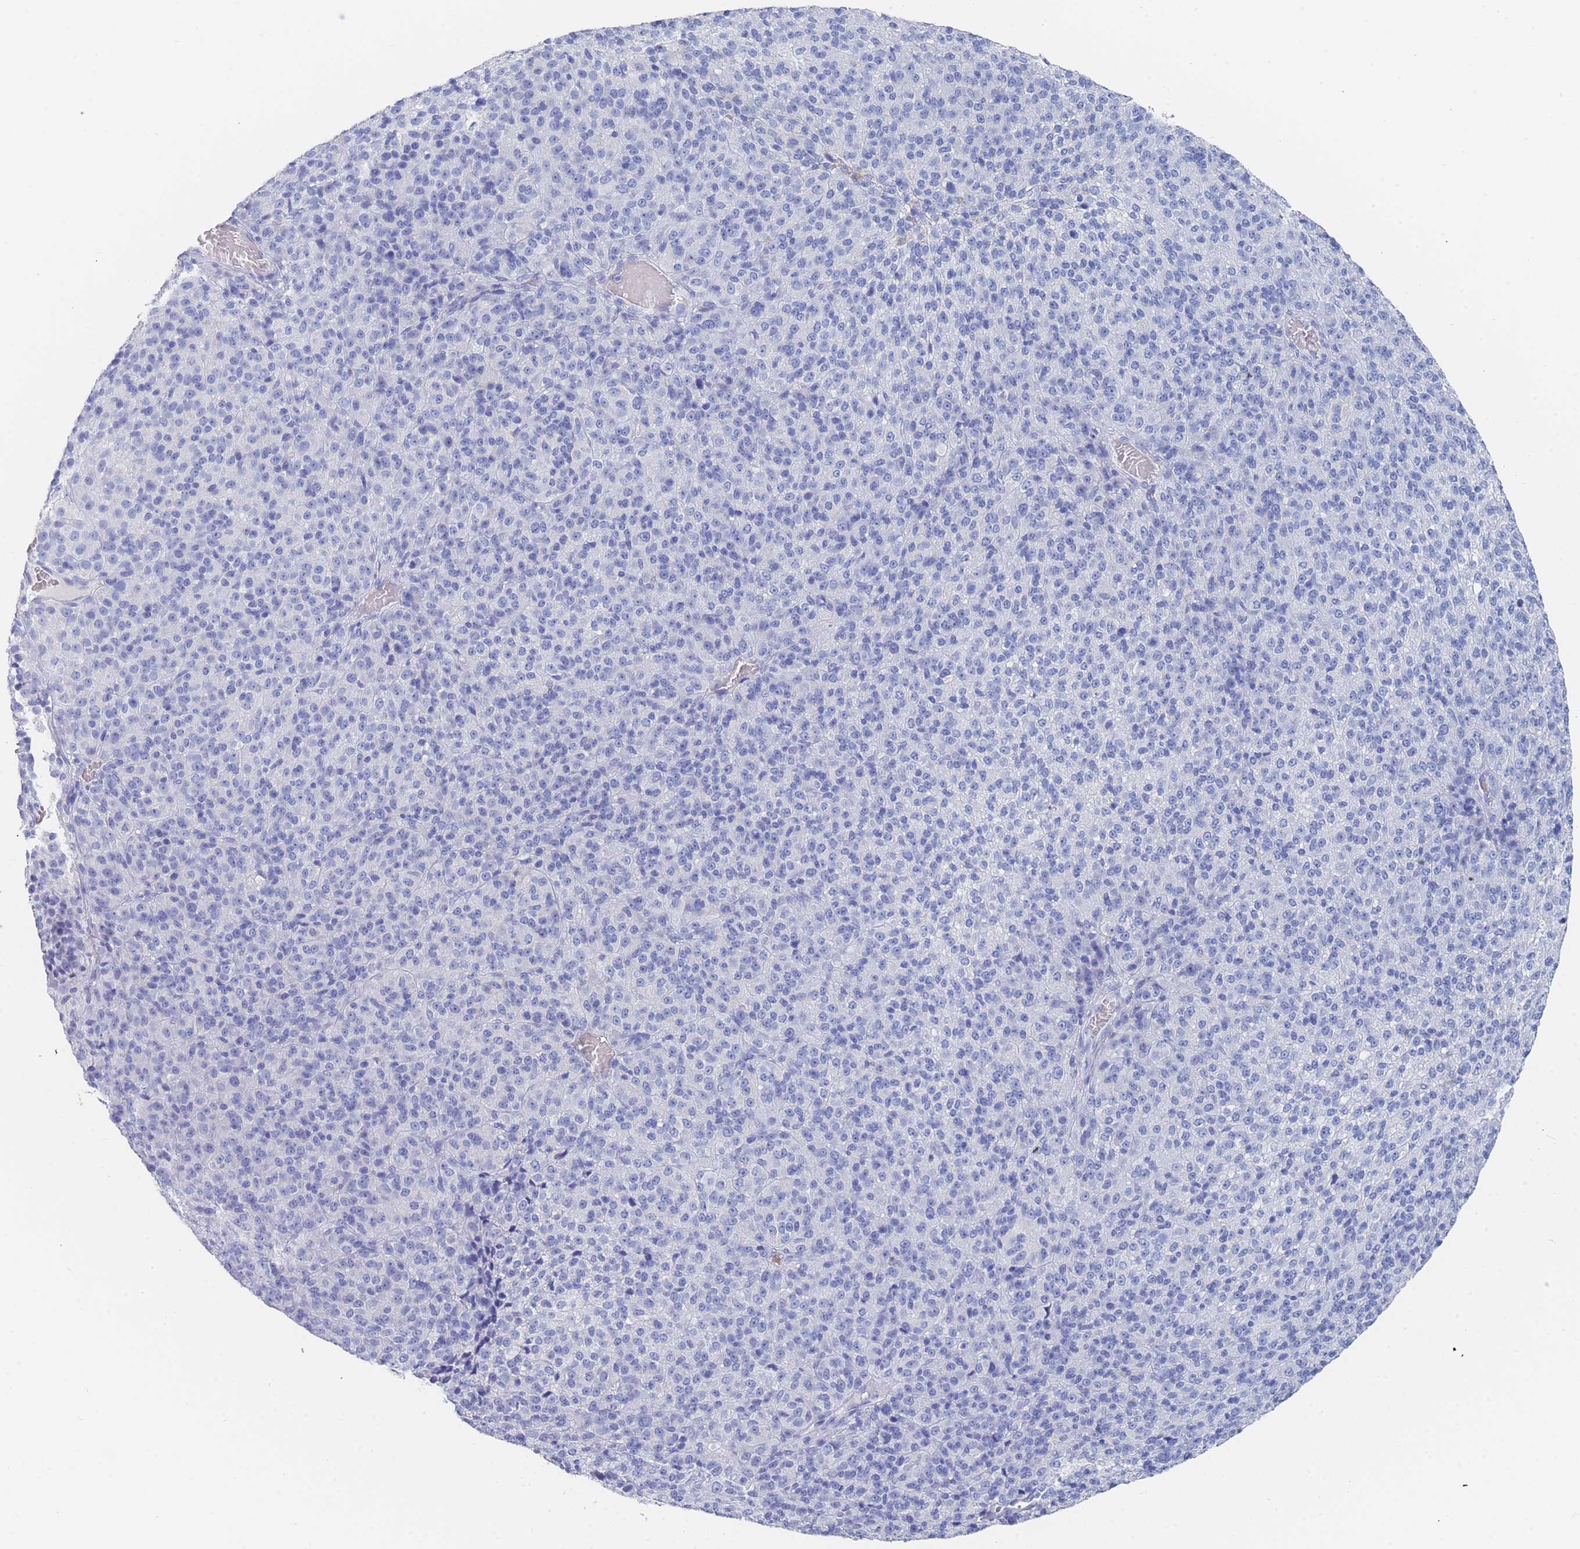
{"staining": {"intensity": "negative", "quantity": "none", "location": "none"}, "tissue": "melanoma", "cell_type": "Tumor cells", "image_type": "cancer", "snomed": [{"axis": "morphology", "description": "Malignant melanoma, Metastatic site"}, {"axis": "topography", "description": "Brain"}], "caption": "High power microscopy photomicrograph of an immunohistochemistry (IHC) image of malignant melanoma (metastatic site), revealing no significant expression in tumor cells.", "gene": "SLC25A35", "patient": {"sex": "female", "age": 56}}